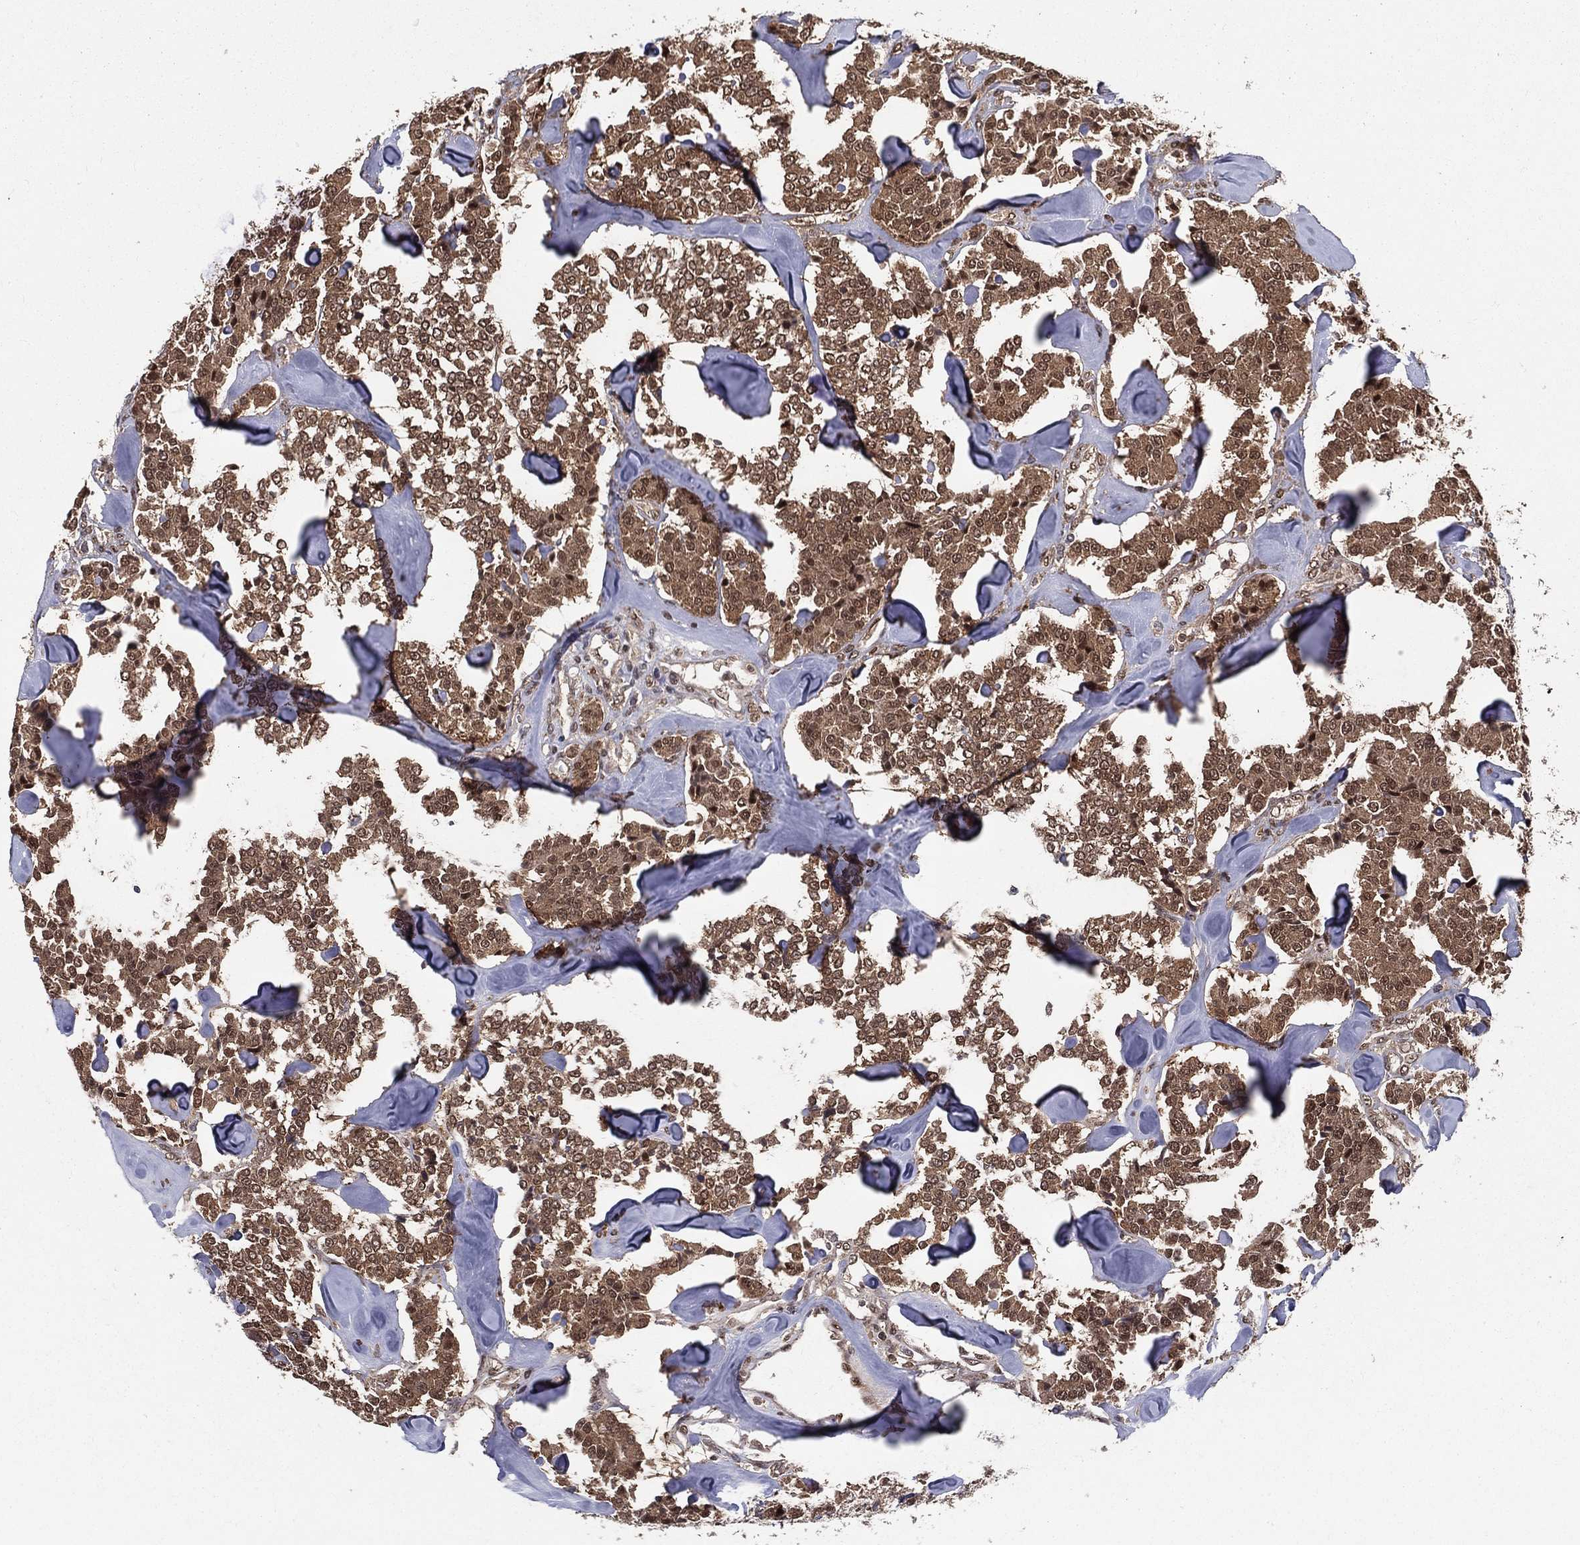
{"staining": {"intensity": "moderate", "quantity": ">75%", "location": "cytoplasmic/membranous"}, "tissue": "carcinoid", "cell_type": "Tumor cells", "image_type": "cancer", "snomed": [{"axis": "morphology", "description": "Carcinoid, malignant, NOS"}, {"axis": "topography", "description": "Pancreas"}], "caption": "High-magnification brightfield microscopy of carcinoid (malignant) stained with DAB (3,3'-diaminobenzidine) (brown) and counterstained with hematoxylin (blue). tumor cells exhibit moderate cytoplasmic/membranous expression is appreciated in approximately>75% of cells.", "gene": "CARM1", "patient": {"sex": "male", "age": 41}}